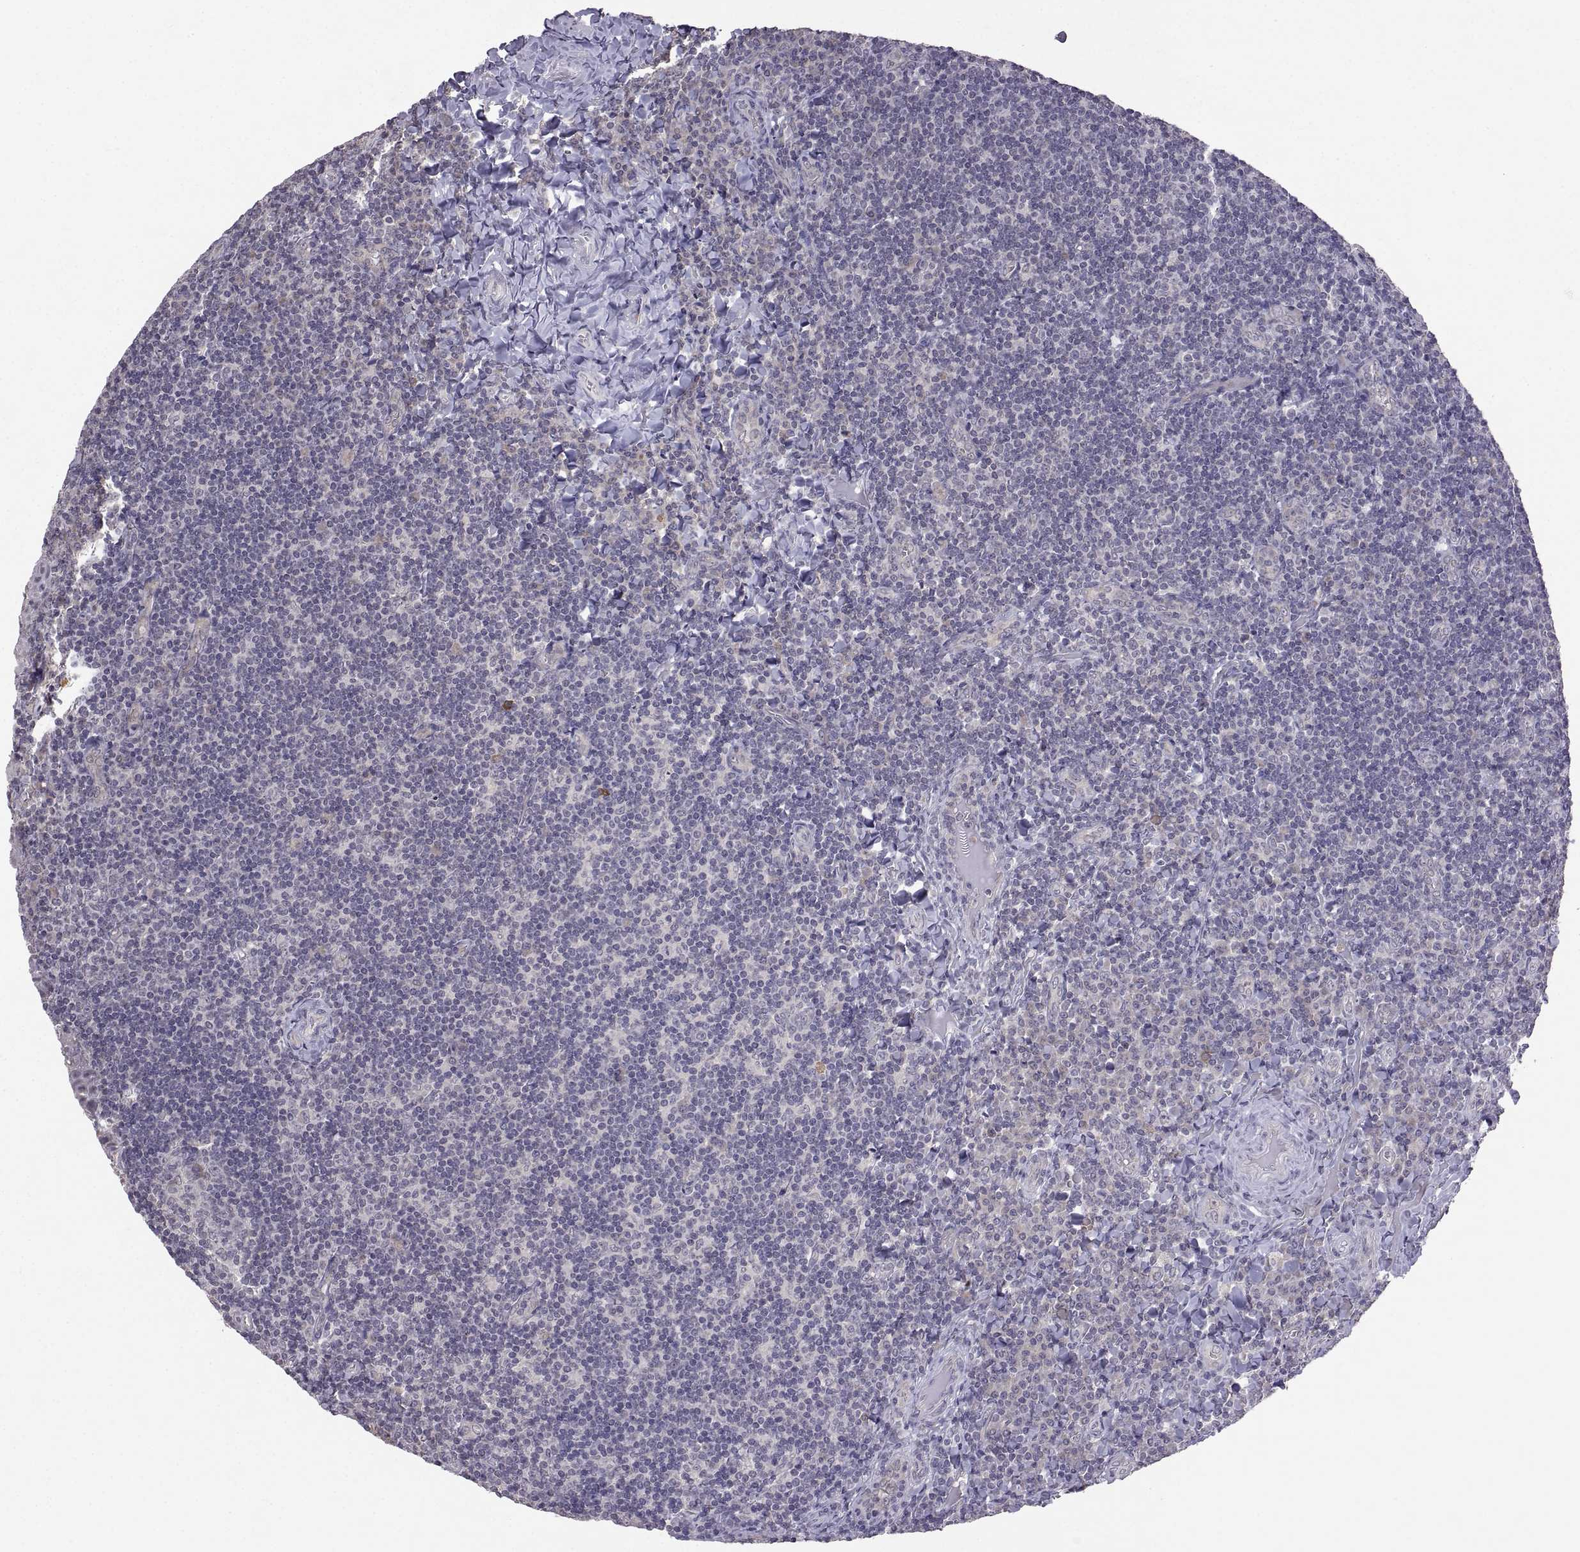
{"staining": {"intensity": "negative", "quantity": "none", "location": "none"}, "tissue": "tonsil", "cell_type": "Germinal center cells", "image_type": "normal", "snomed": [{"axis": "morphology", "description": "Normal tissue, NOS"}, {"axis": "morphology", "description": "Inflammation, NOS"}, {"axis": "topography", "description": "Tonsil"}], "caption": "There is no significant positivity in germinal center cells of tonsil. The staining was performed using DAB (3,3'-diaminobenzidine) to visualize the protein expression in brown, while the nuclei were stained in blue with hematoxylin (Magnification: 20x).", "gene": "LAMA1", "patient": {"sex": "female", "age": 31}}